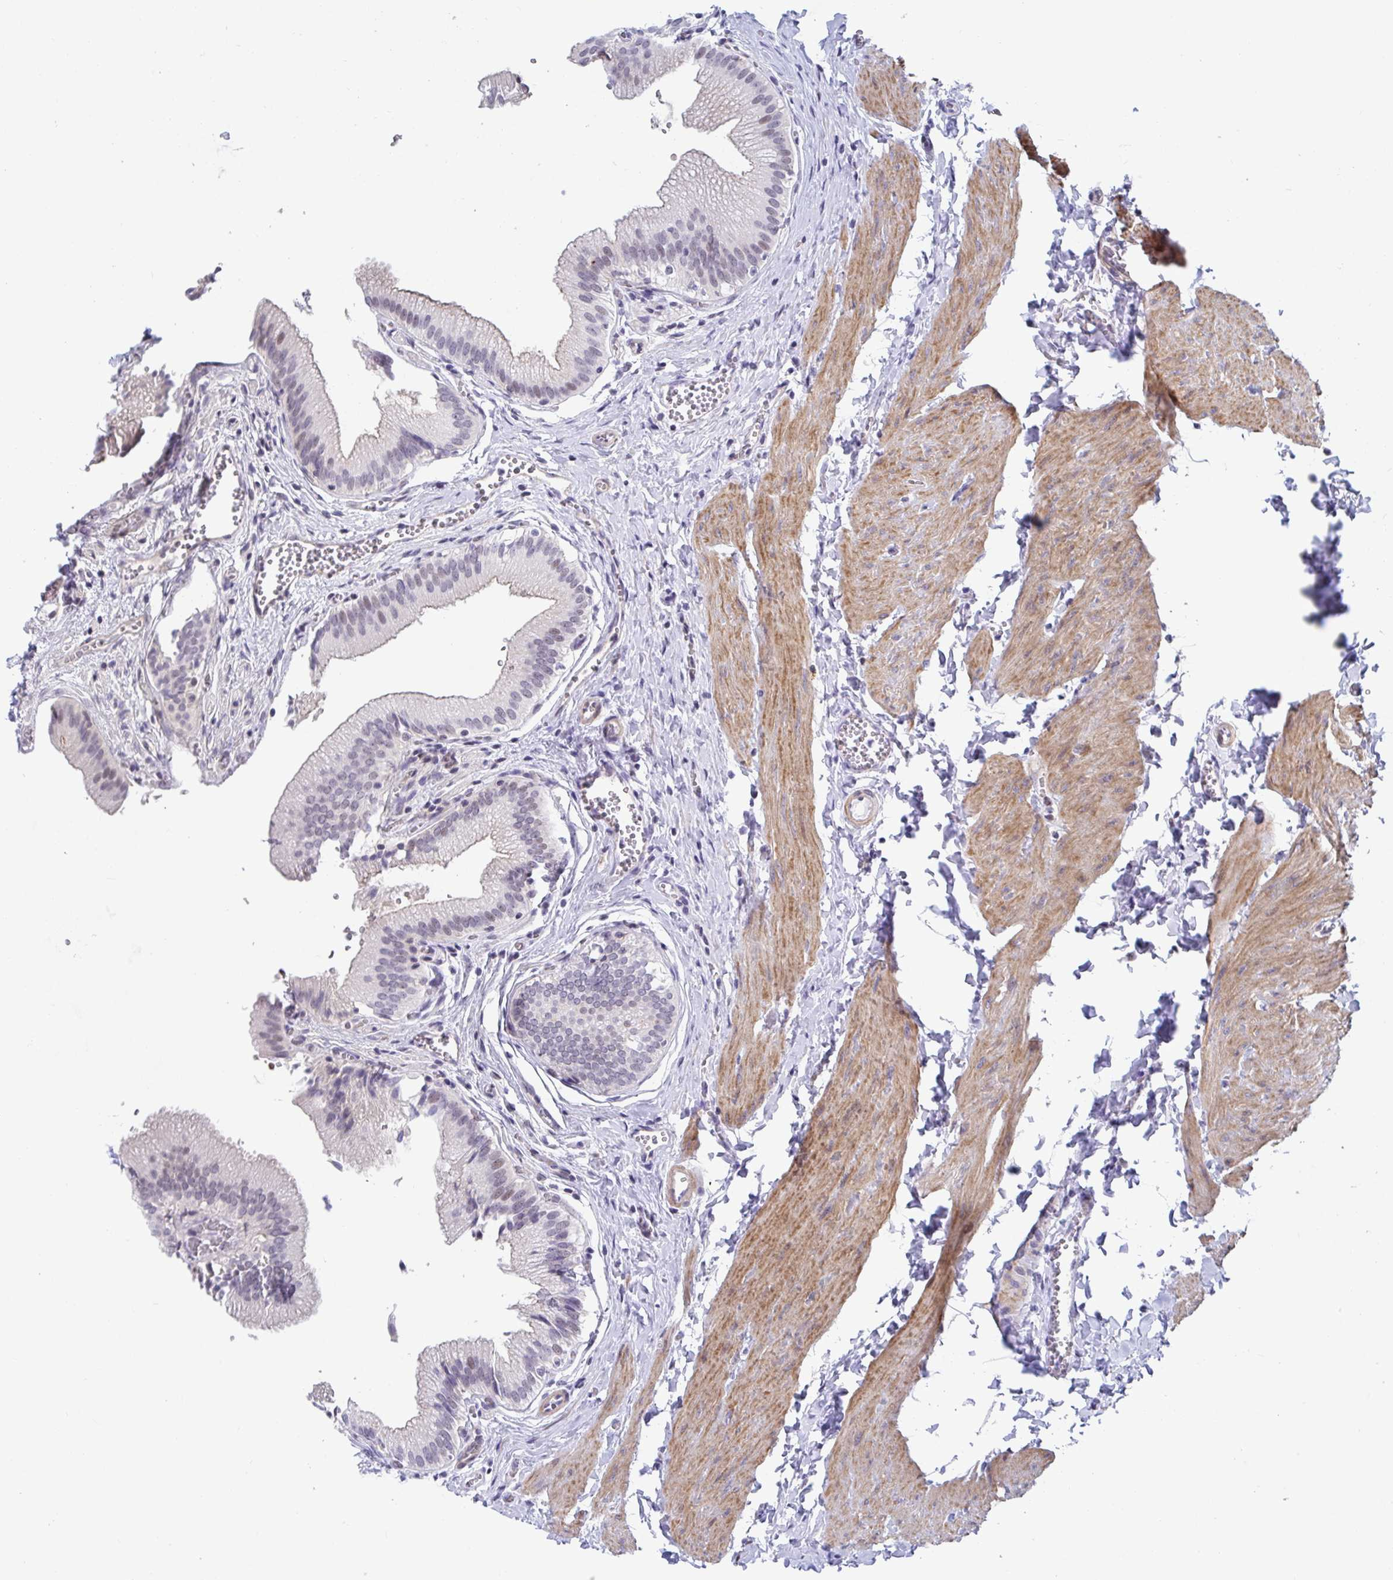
{"staining": {"intensity": "moderate", "quantity": "25%-75%", "location": "cytoplasmic/membranous,nuclear"}, "tissue": "gallbladder", "cell_type": "Glandular cells", "image_type": "normal", "snomed": [{"axis": "morphology", "description": "Normal tissue, NOS"}, {"axis": "topography", "description": "Gallbladder"}, {"axis": "topography", "description": "Peripheral nerve tissue"}], "caption": "The image reveals immunohistochemical staining of benign gallbladder. There is moderate cytoplasmic/membranous,nuclear positivity is seen in approximately 25%-75% of glandular cells.", "gene": "WDR72", "patient": {"sex": "male", "age": 17}}